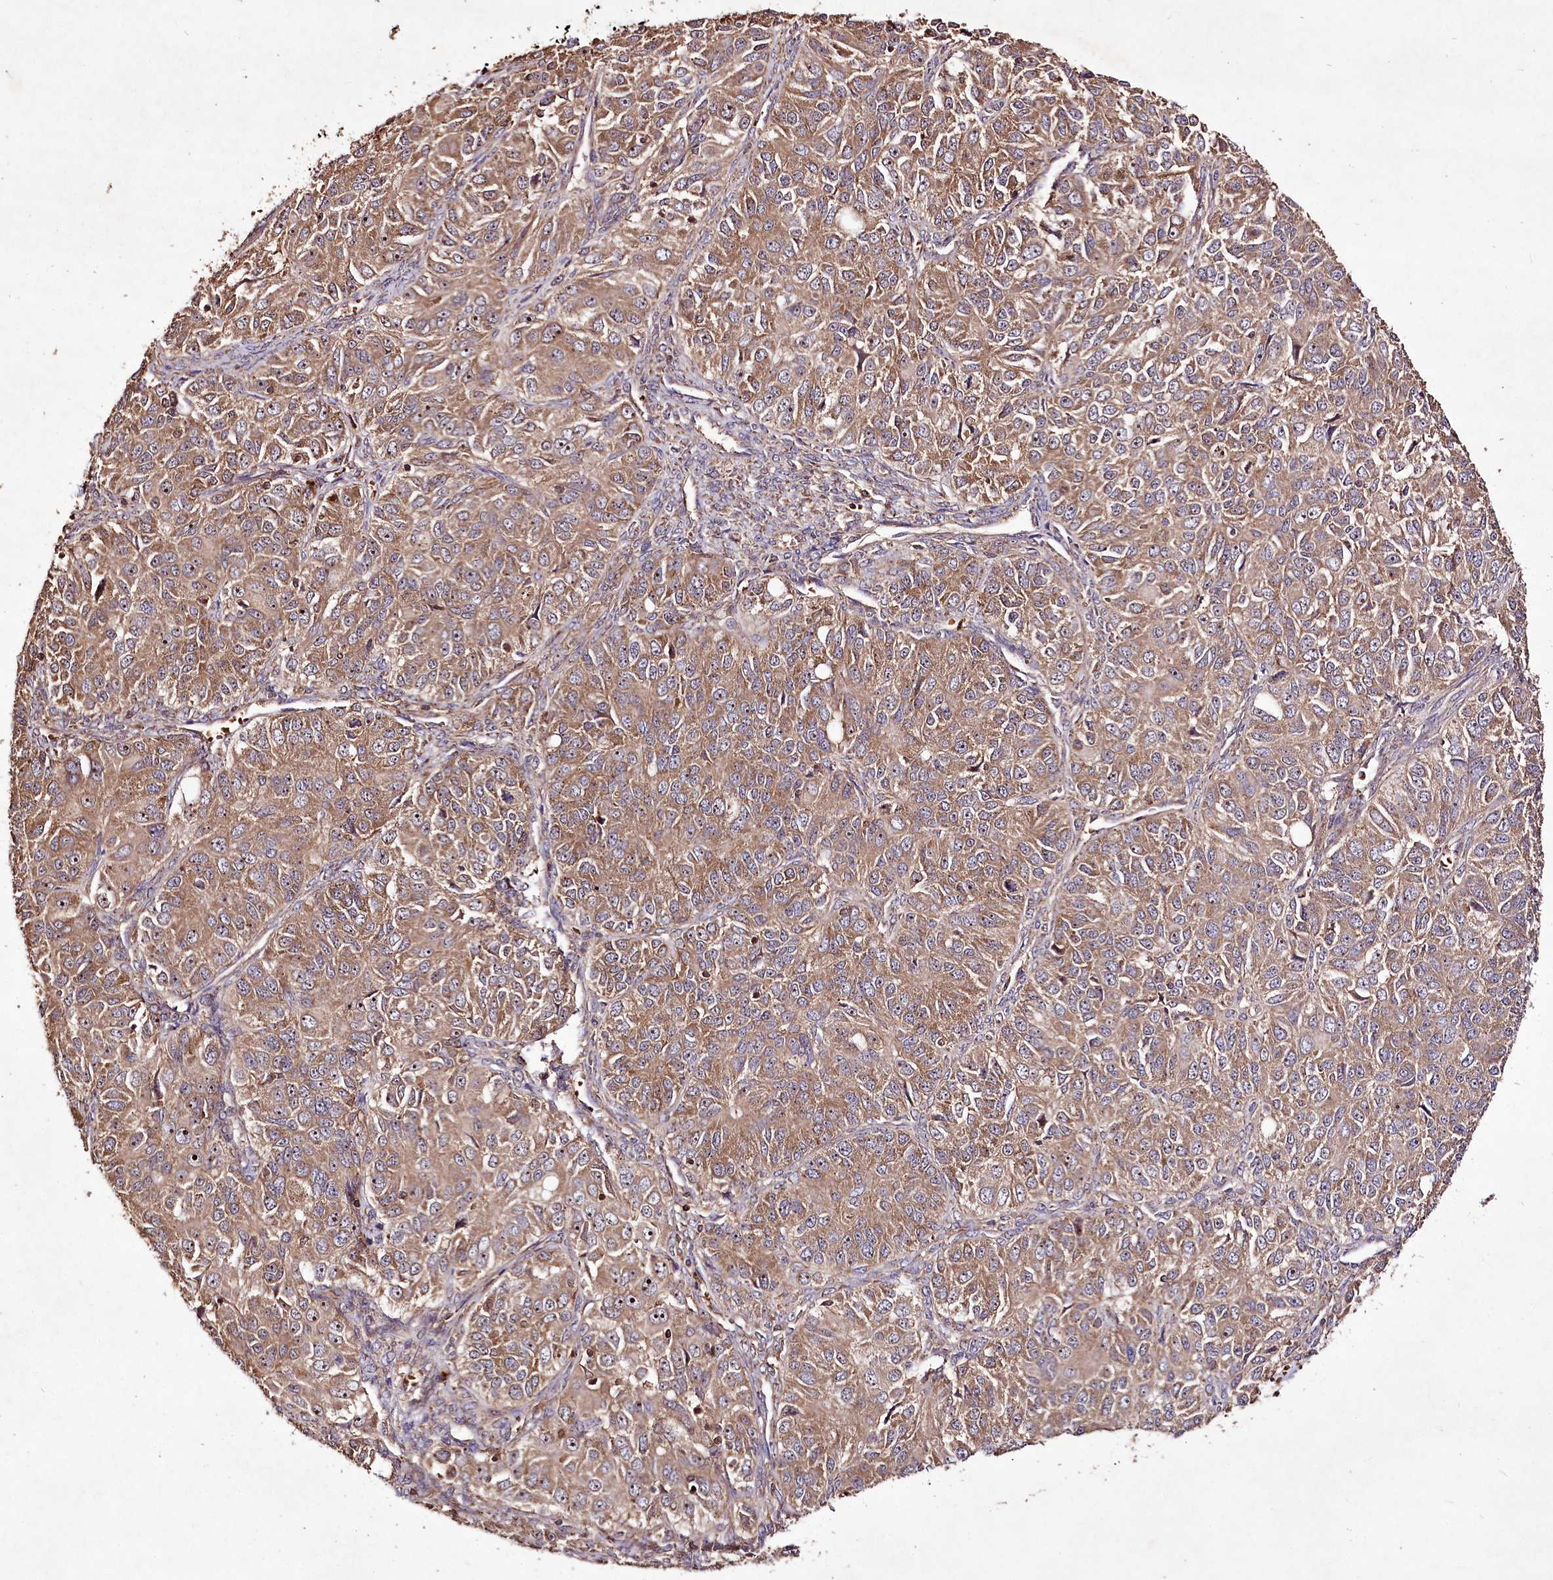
{"staining": {"intensity": "moderate", "quantity": ">75%", "location": "cytoplasmic/membranous,nuclear"}, "tissue": "ovarian cancer", "cell_type": "Tumor cells", "image_type": "cancer", "snomed": [{"axis": "morphology", "description": "Carcinoma, endometroid"}, {"axis": "topography", "description": "Ovary"}], "caption": "Ovarian endometroid carcinoma stained with a brown dye demonstrates moderate cytoplasmic/membranous and nuclear positive positivity in approximately >75% of tumor cells.", "gene": "FAM53B", "patient": {"sex": "female", "age": 51}}